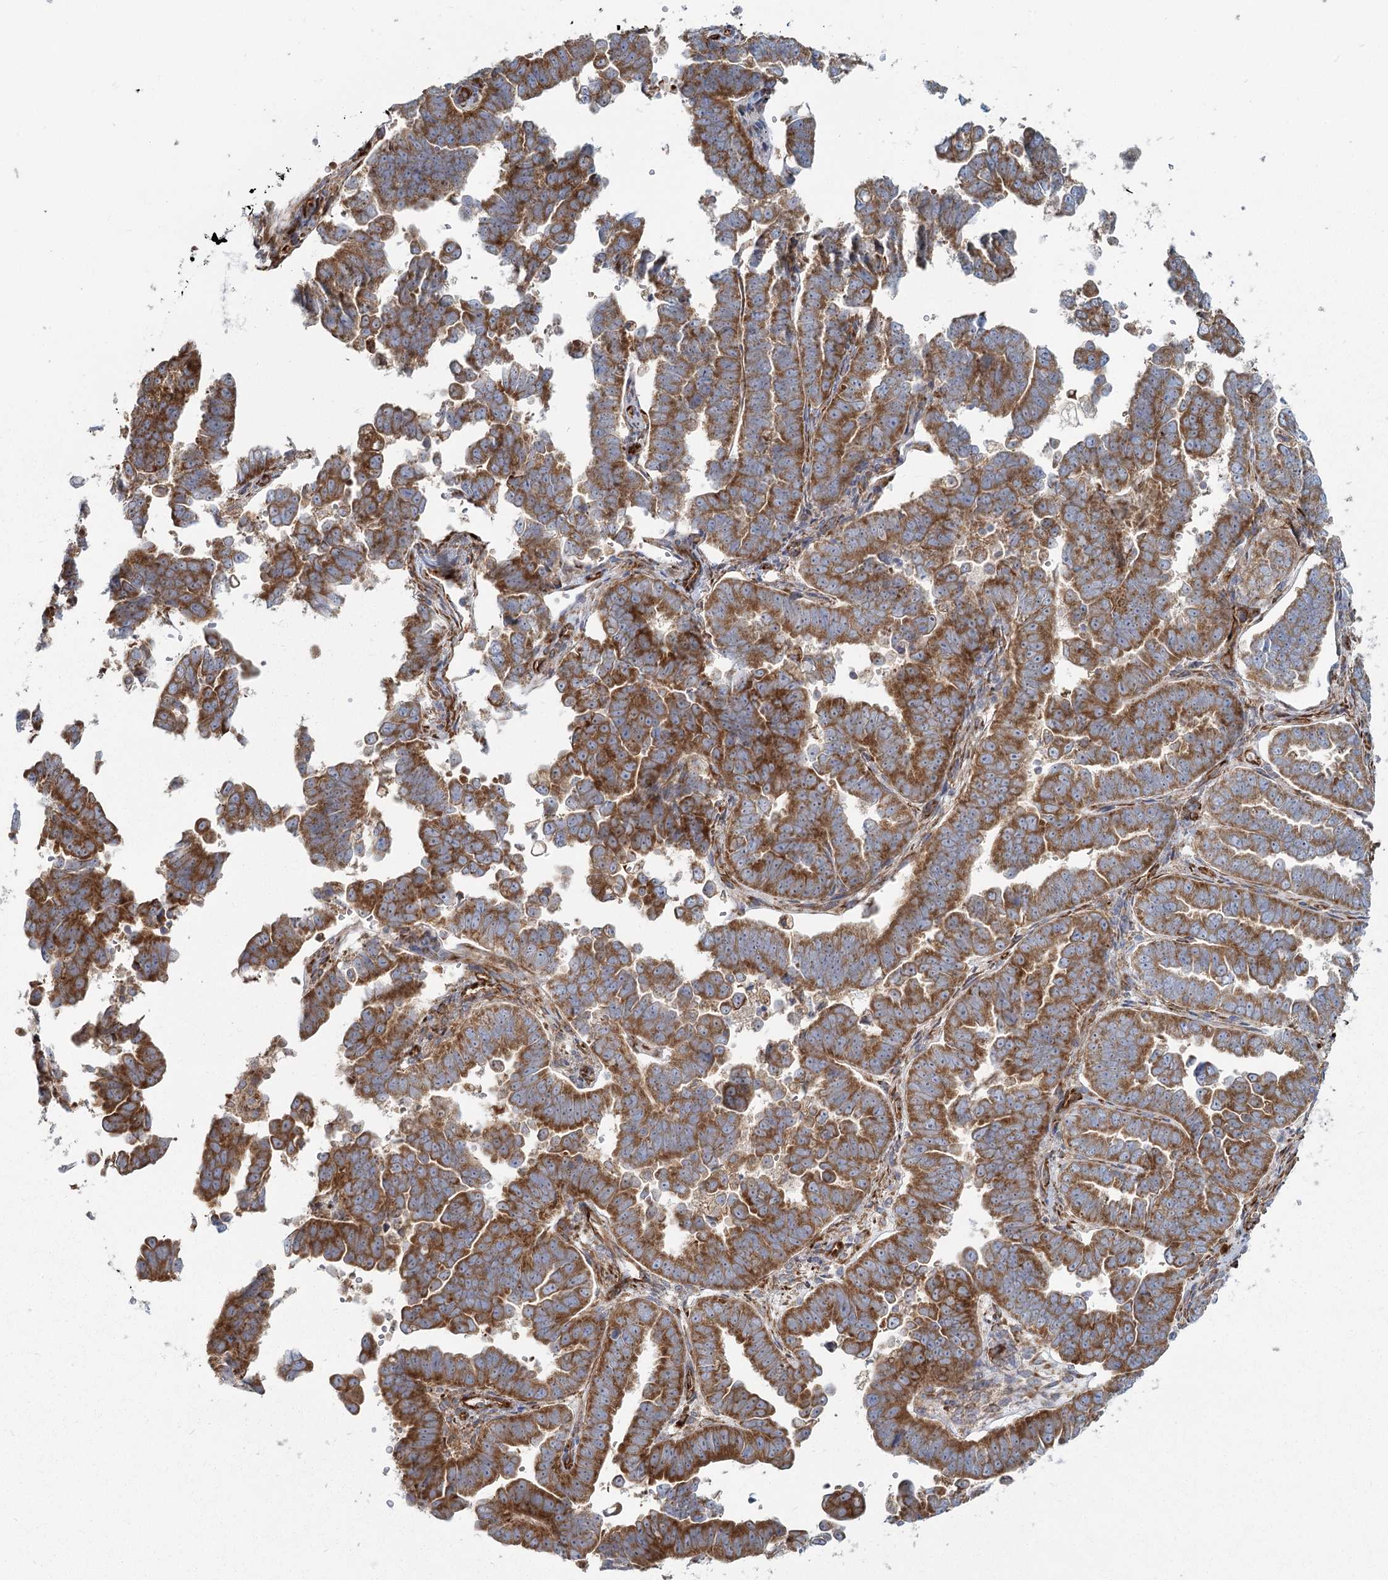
{"staining": {"intensity": "strong", "quantity": ">75%", "location": "cytoplasmic/membranous"}, "tissue": "endometrial cancer", "cell_type": "Tumor cells", "image_type": "cancer", "snomed": [{"axis": "morphology", "description": "Adenocarcinoma, NOS"}, {"axis": "topography", "description": "Endometrium"}], "caption": "Tumor cells exhibit high levels of strong cytoplasmic/membranous positivity in approximately >75% of cells in human endometrial cancer. (Brightfield microscopy of DAB IHC at high magnification).", "gene": "HARS2", "patient": {"sex": "female", "age": 75}}